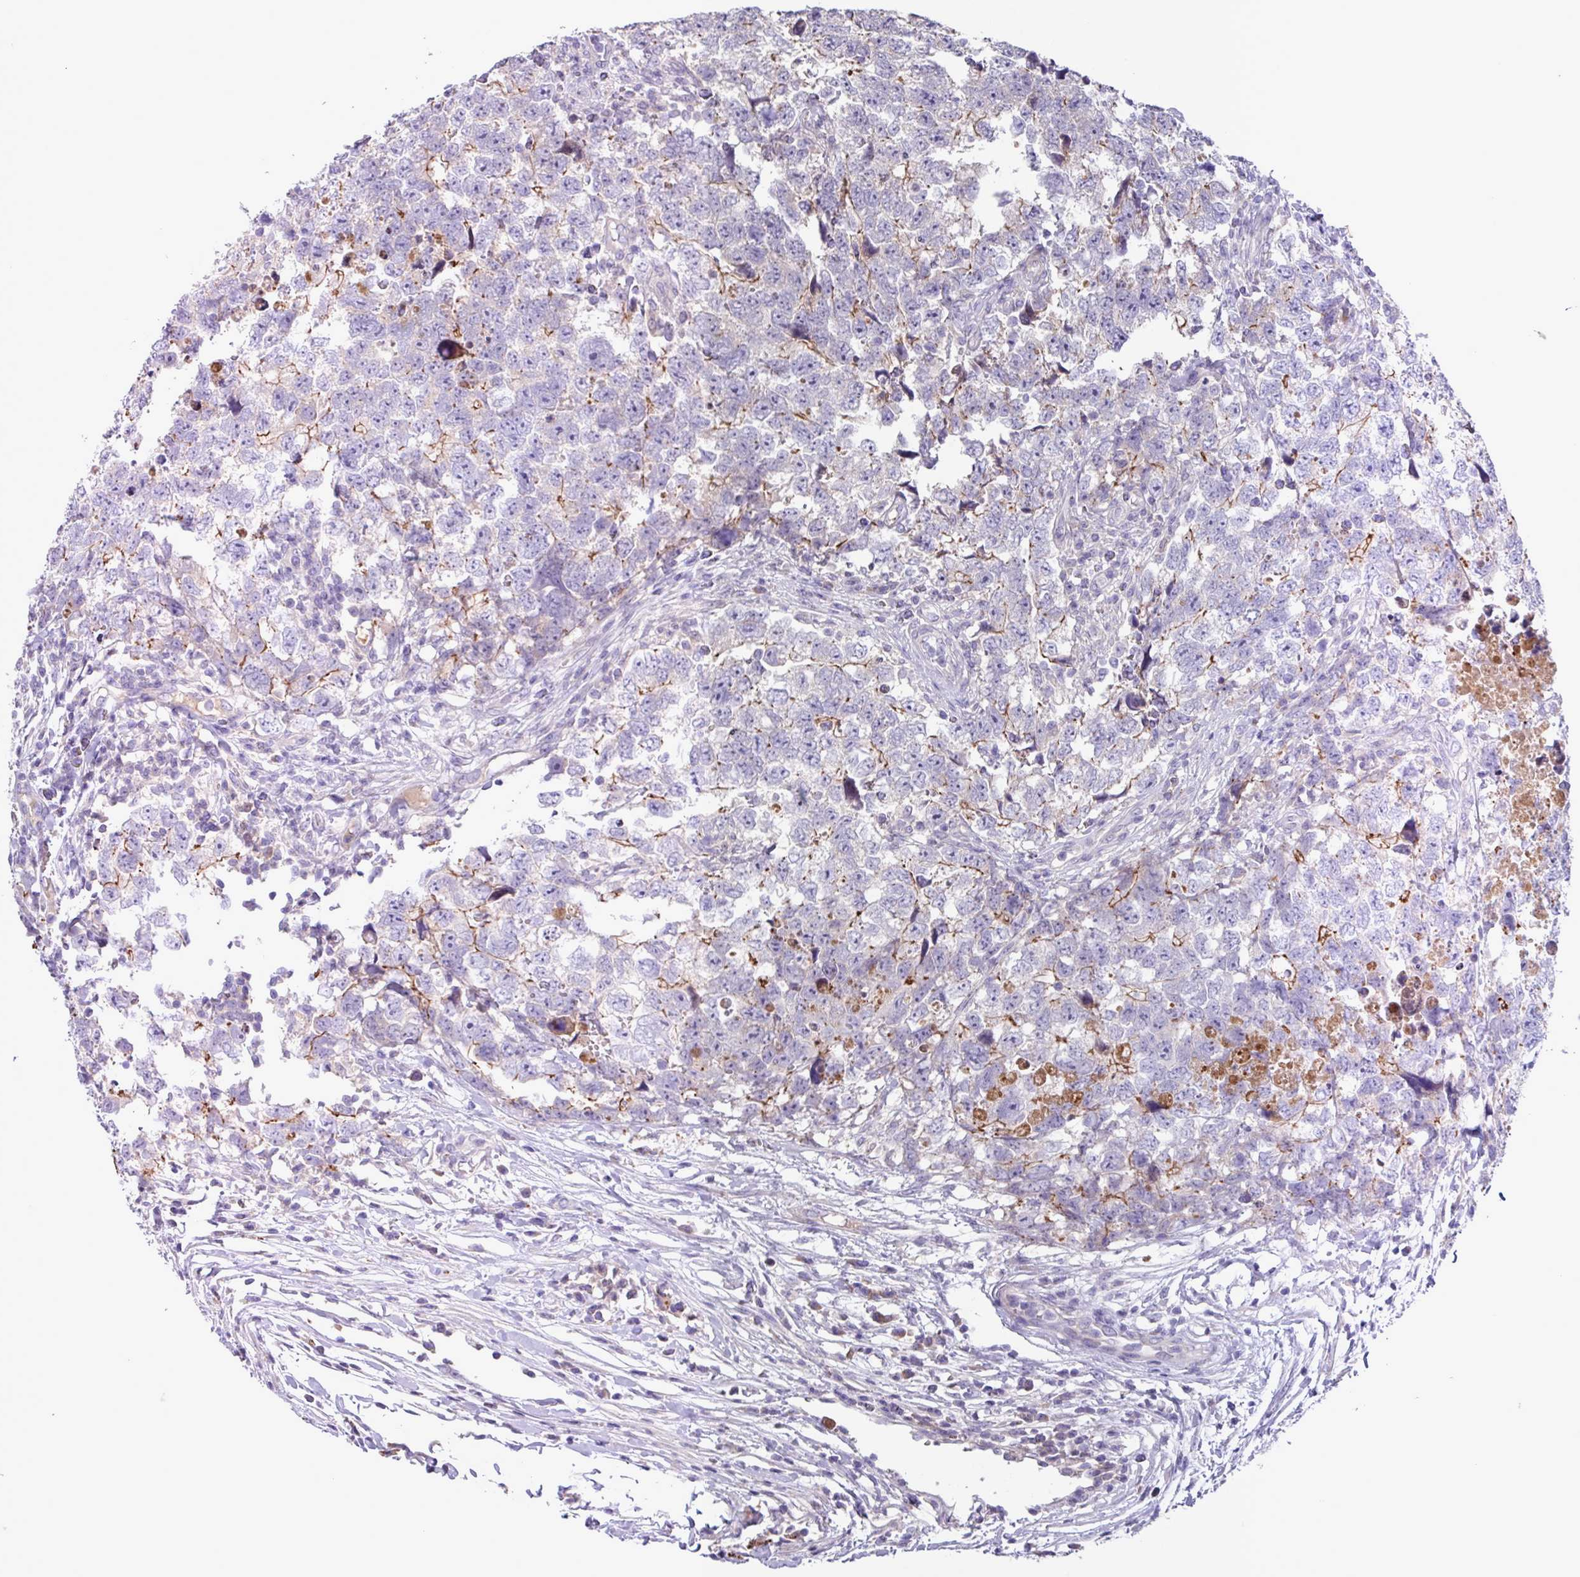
{"staining": {"intensity": "moderate", "quantity": "<25%", "location": "cytoplasmic/membranous"}, "tissue": "testis cancer", "cell_type": "Tumor cells", "image_type": "cancer", "snomed": [{"axis": "morphology", "description": "Carcinoma, Embryonal, NOS"}, {"axis": "topography", "description": "Testis"}], "caption": "Moderate cytoplasmic/membranous staining for a protein is identified in approximately <25% of tumor cells of testis embryonal carcinoma using IHC.", "gene": "IQCJ", "patient": {"sex": "male", "age": 22}}